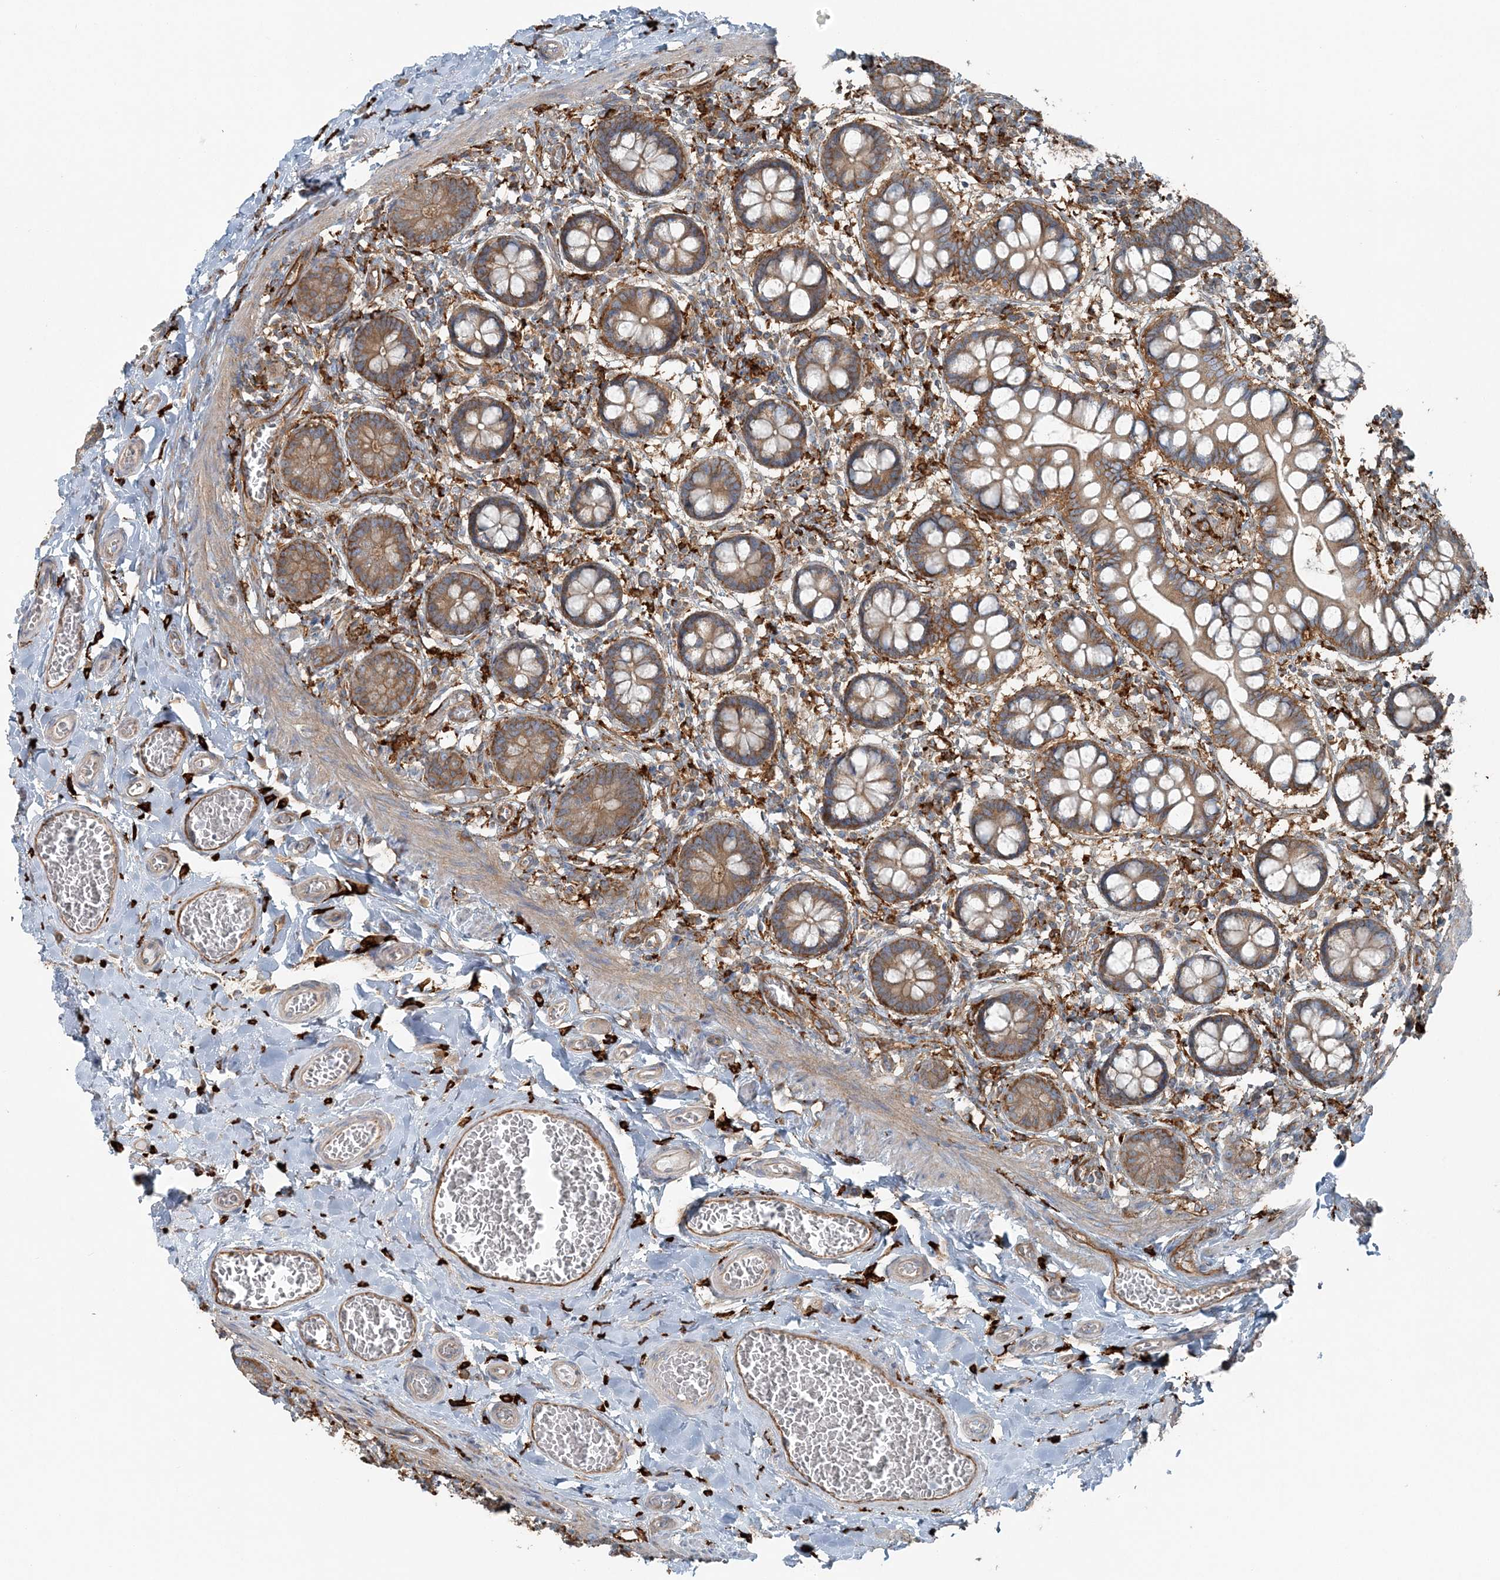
{"staining": {"intensity": "moderate", "quantity": ">75%", "location": "cytoplasmic/membranous"}, "tissue": "small intestine", "cell_type": "Glandular cells", "image_type": "normal", "snomed": [{"axis": "morphology", "description": "Normal tissue, NOS"}, {"axis": "topography", "description": "Small intestine"}], "caption": "Immunohistochemical staining of normal small intestine shows >75% levels of moderate cytoplasmic/membranous protein staining in about >75% of glandular cells. (DAB (3,3'-diaminobenzidine) IHC, brown staining for protein, blue staining for nuclei).", "gene": "SNX2", "patient": {"sex": "male", "age": 52}}